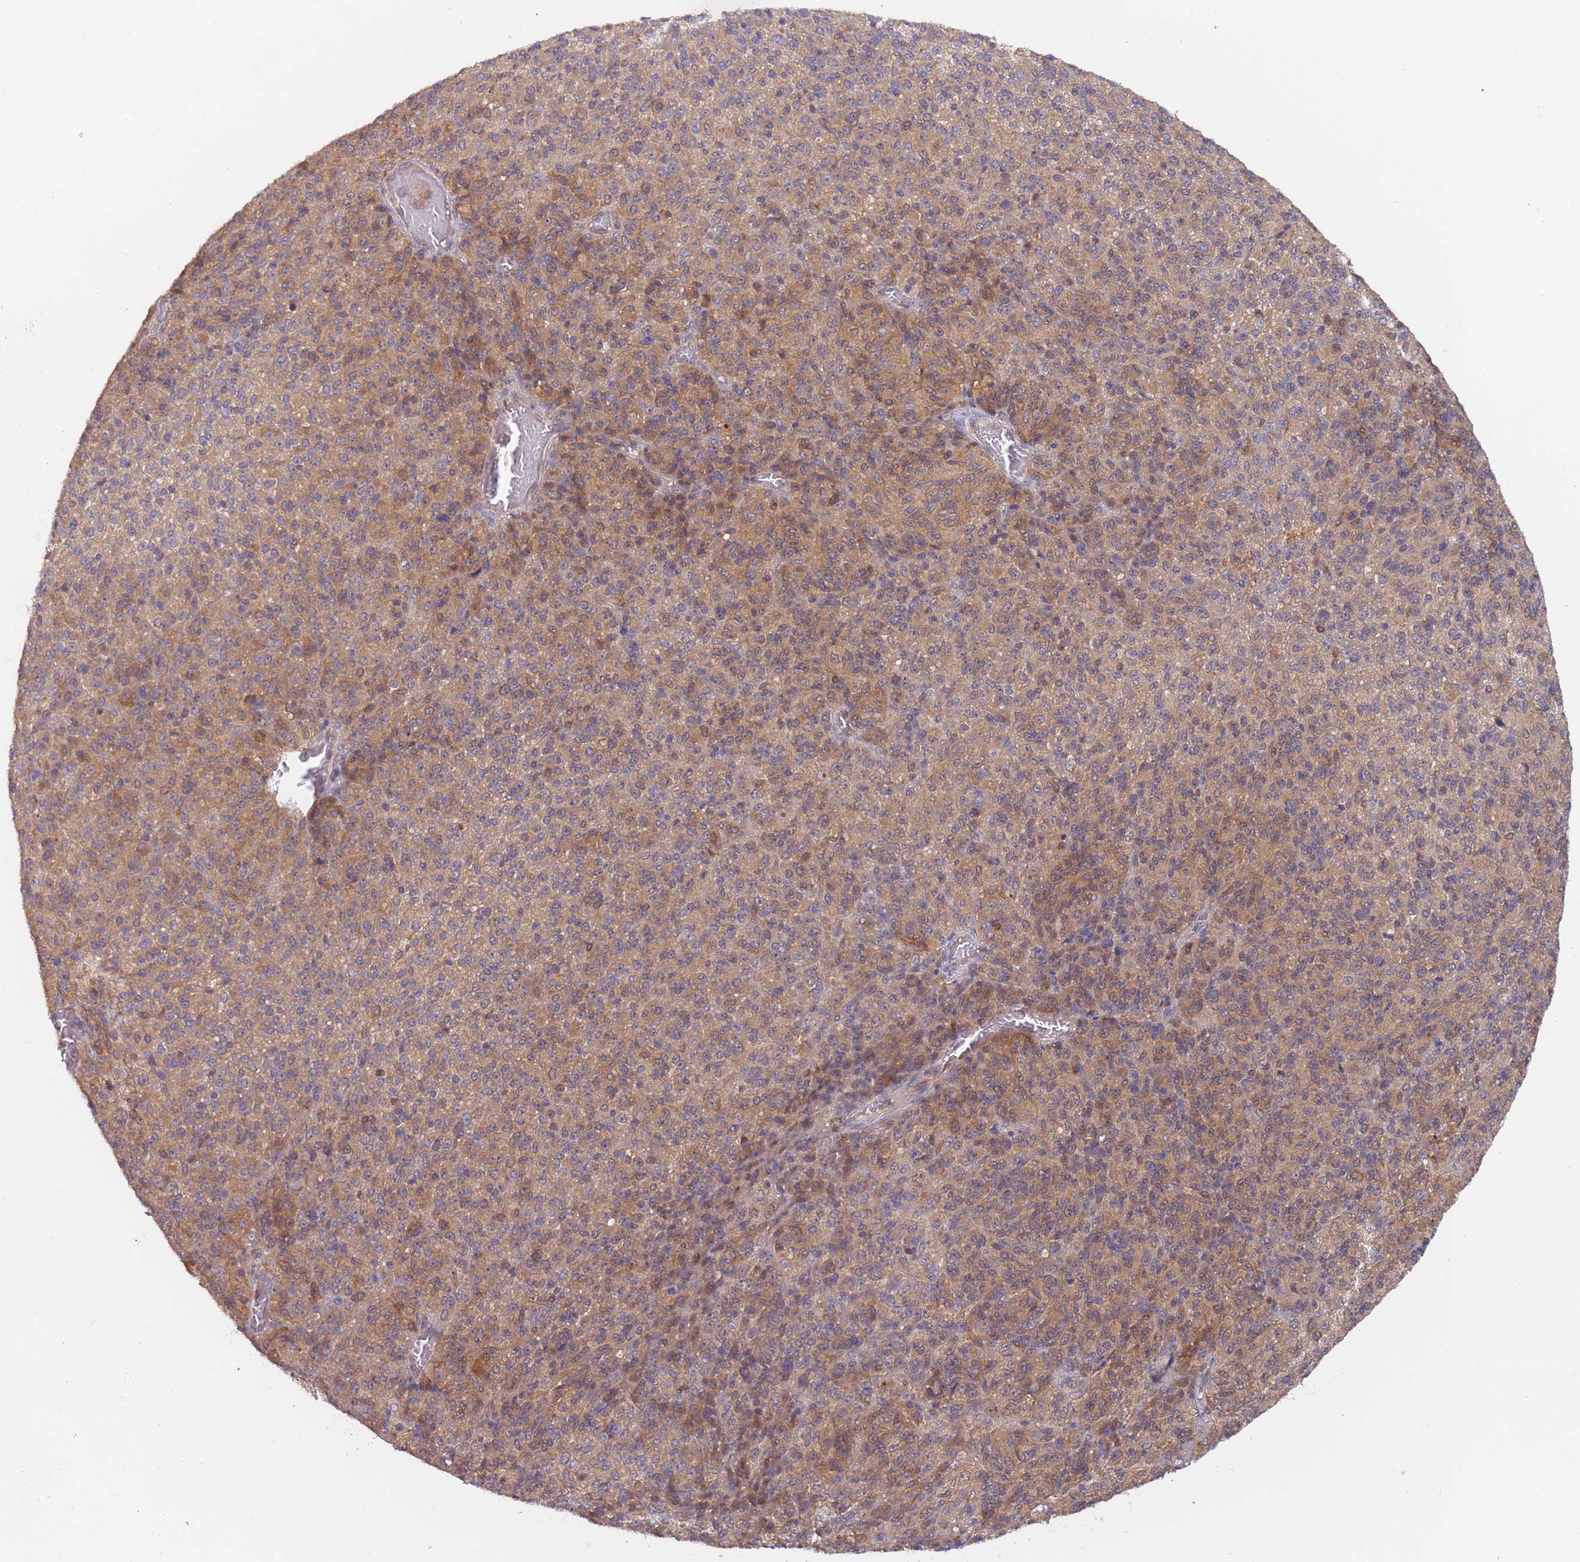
{"staining": {"intensity": "moderate", "quantity": "25%-75%", "location": "cytoplasmic/membranous"}, "tissue": "melanoma", "cell_type": "Tumor cells", "image_type": "cancer", "snomed": [{"axis": "morphology", "description": "Malignant melanoma, Metastatic site"}, {"axis": "topography", "description": "Brain"}], "caption": "An immunohistochemistry (IHC) image of tumor tissue is shown. Protein staining in brown labels moderate cytoplasmic/membranous positivity in melanoma within tumor cells. The staining was performed using DAB to visualize the protein expression in brown, while the nuclei were stained in blue with hematoxylin (Magnification: 20x).", "gene": "GSDMD", "patient": {"sex": "female", "age": 56}}